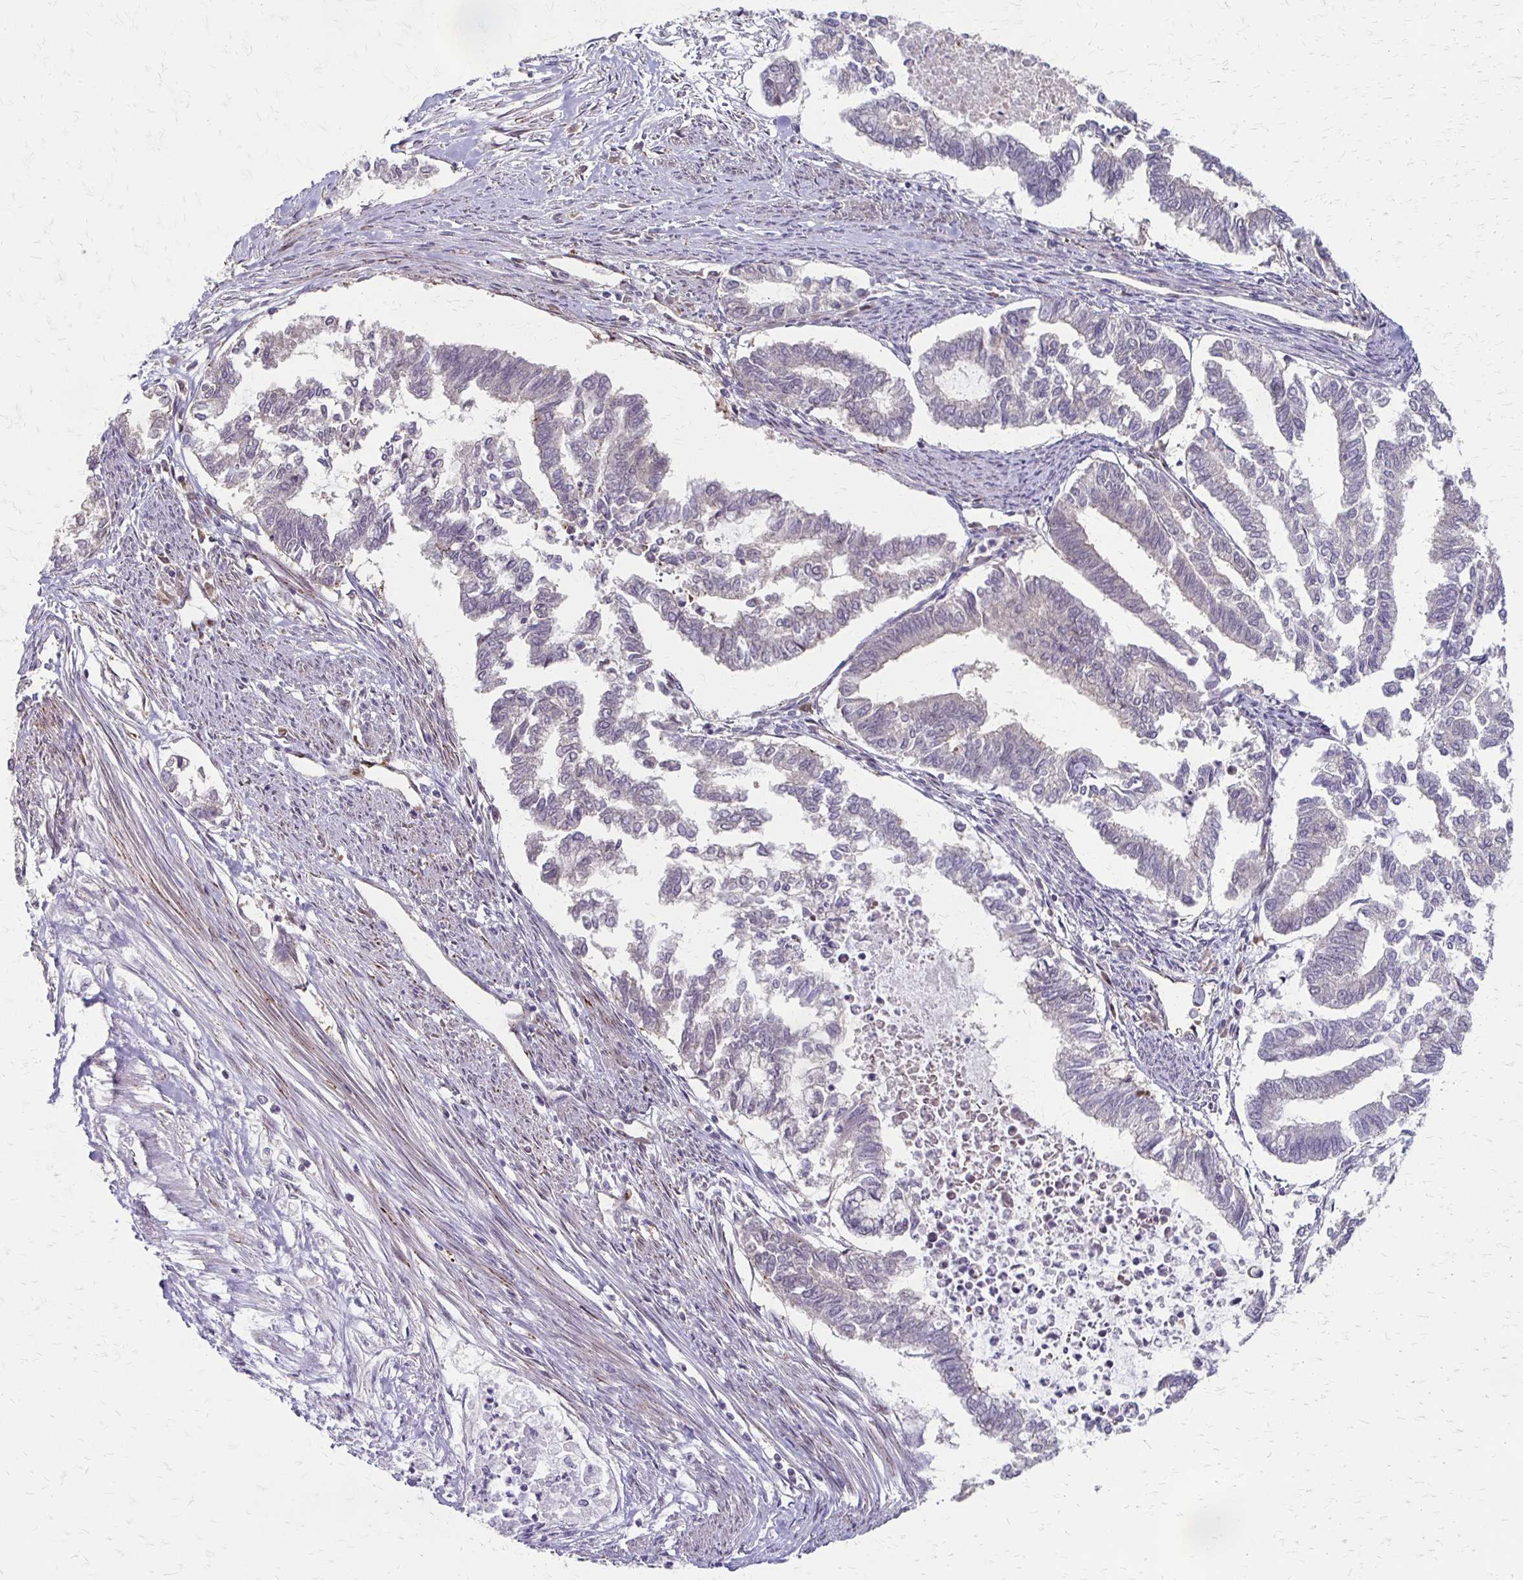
{"staining": {"intensity": "negative", "quantity": "none", "location": "none"}, "tissue": "endometrial cancer", "cell_type": "Tumor cells", "image_type": "cancer", "snomed": [{"axis": "morphology", "description": "Adenocarcinoma, NOS"}, {"axis": "topography", "description": "Endometrium"}], "caption": "Adenocarcinoma (endometrial) was stained to show a protein in brown. There is no significant expression in tumor cells. (DAB immunohistochemistry, high magnification).", "gene": "CFL2", "patient": {"sex": "female", "age": 79}}